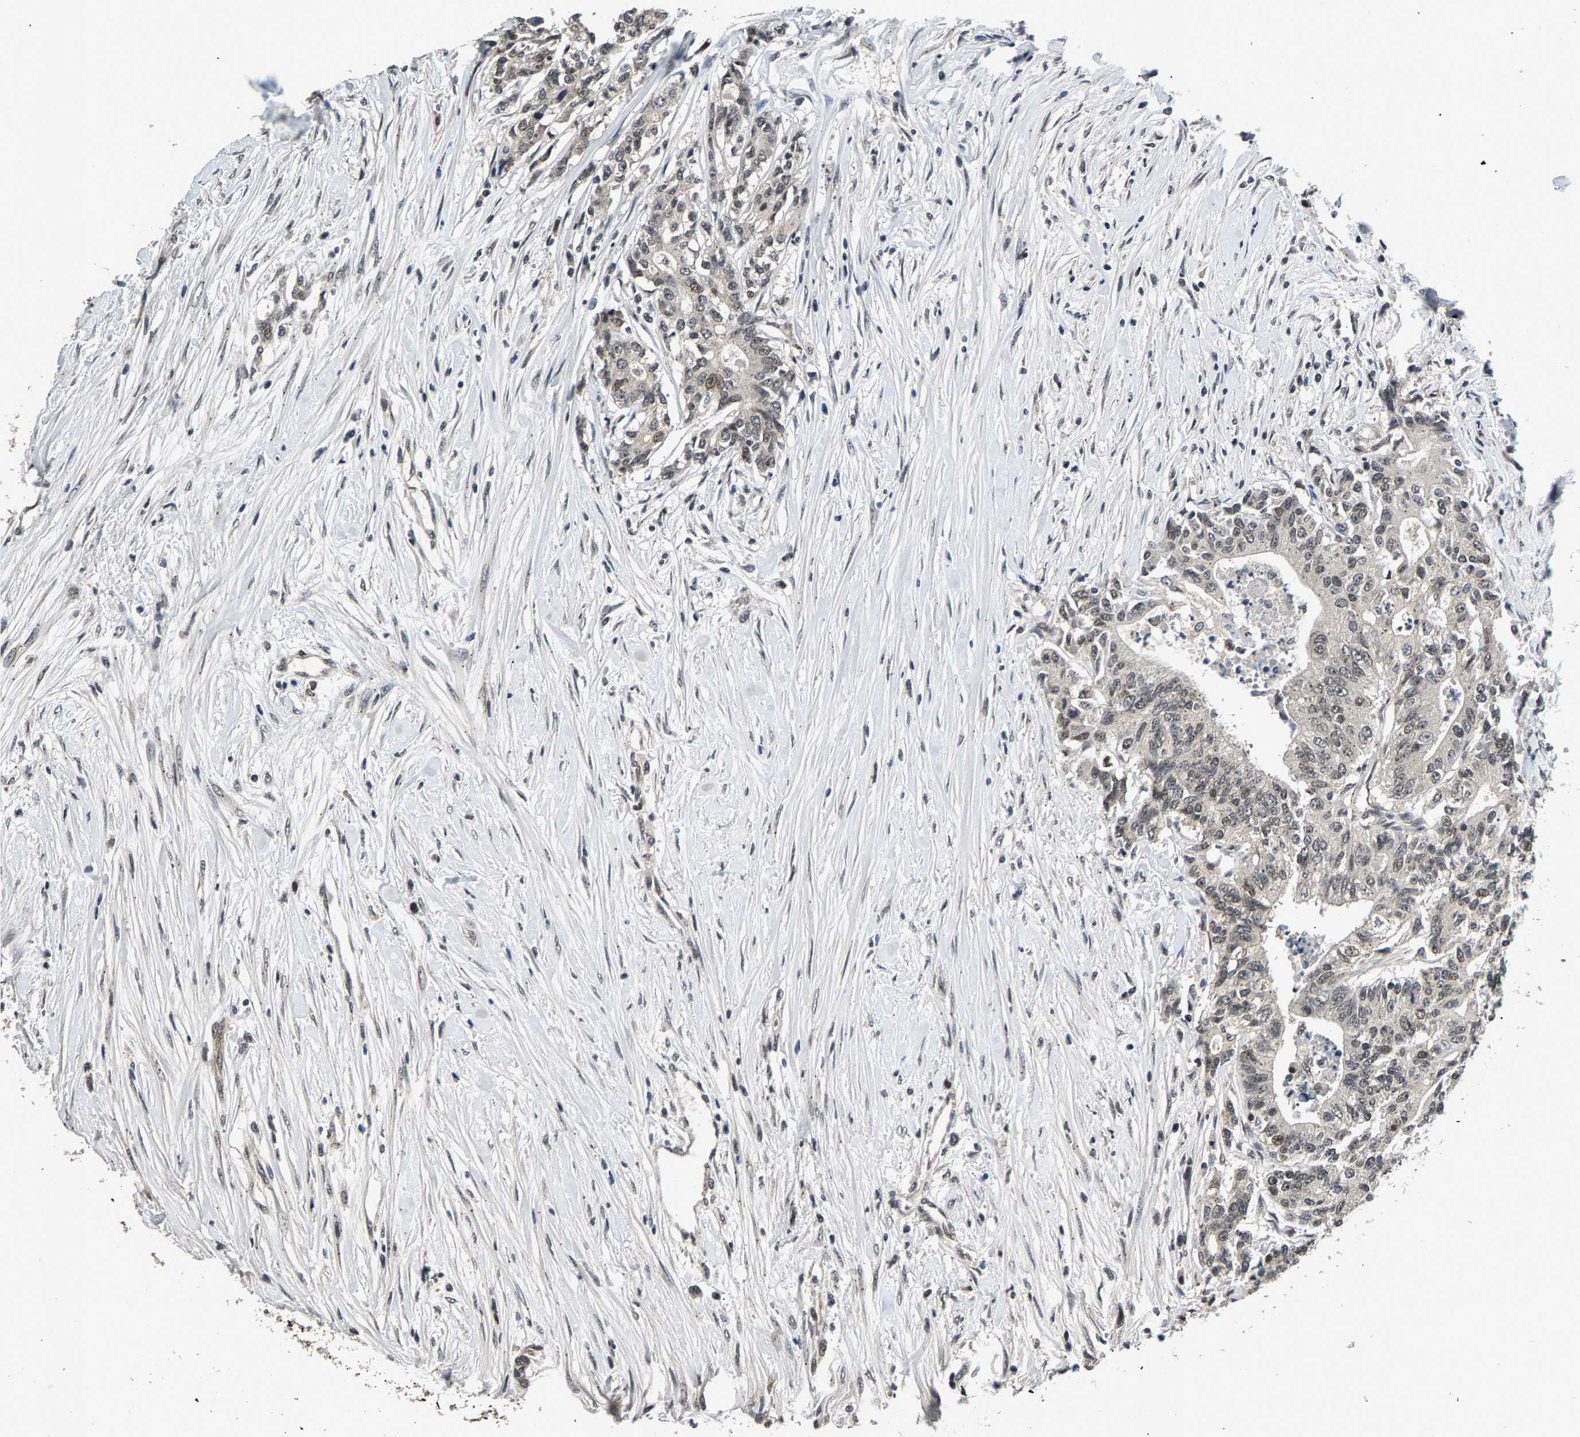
{"staining": {"intensity": "weak", "quantity": "25%-75%", "location": "nuclear"}, "tissue": "colorectal cancer", "cell_type": "Tumor cells", "image_type": "cancer", "snomed": [{"axis": "morphology", "description": "Adenocarcinoma, NOS"}, {"axis": "topography", "description": "Colon"}], "caption": "Colorectal adenocarcinoma stained for a protein exhibits weak nuclear positivity in tumor cells.", "gene": "RBM33", "patient": {"sex": "female", "age": 77}}